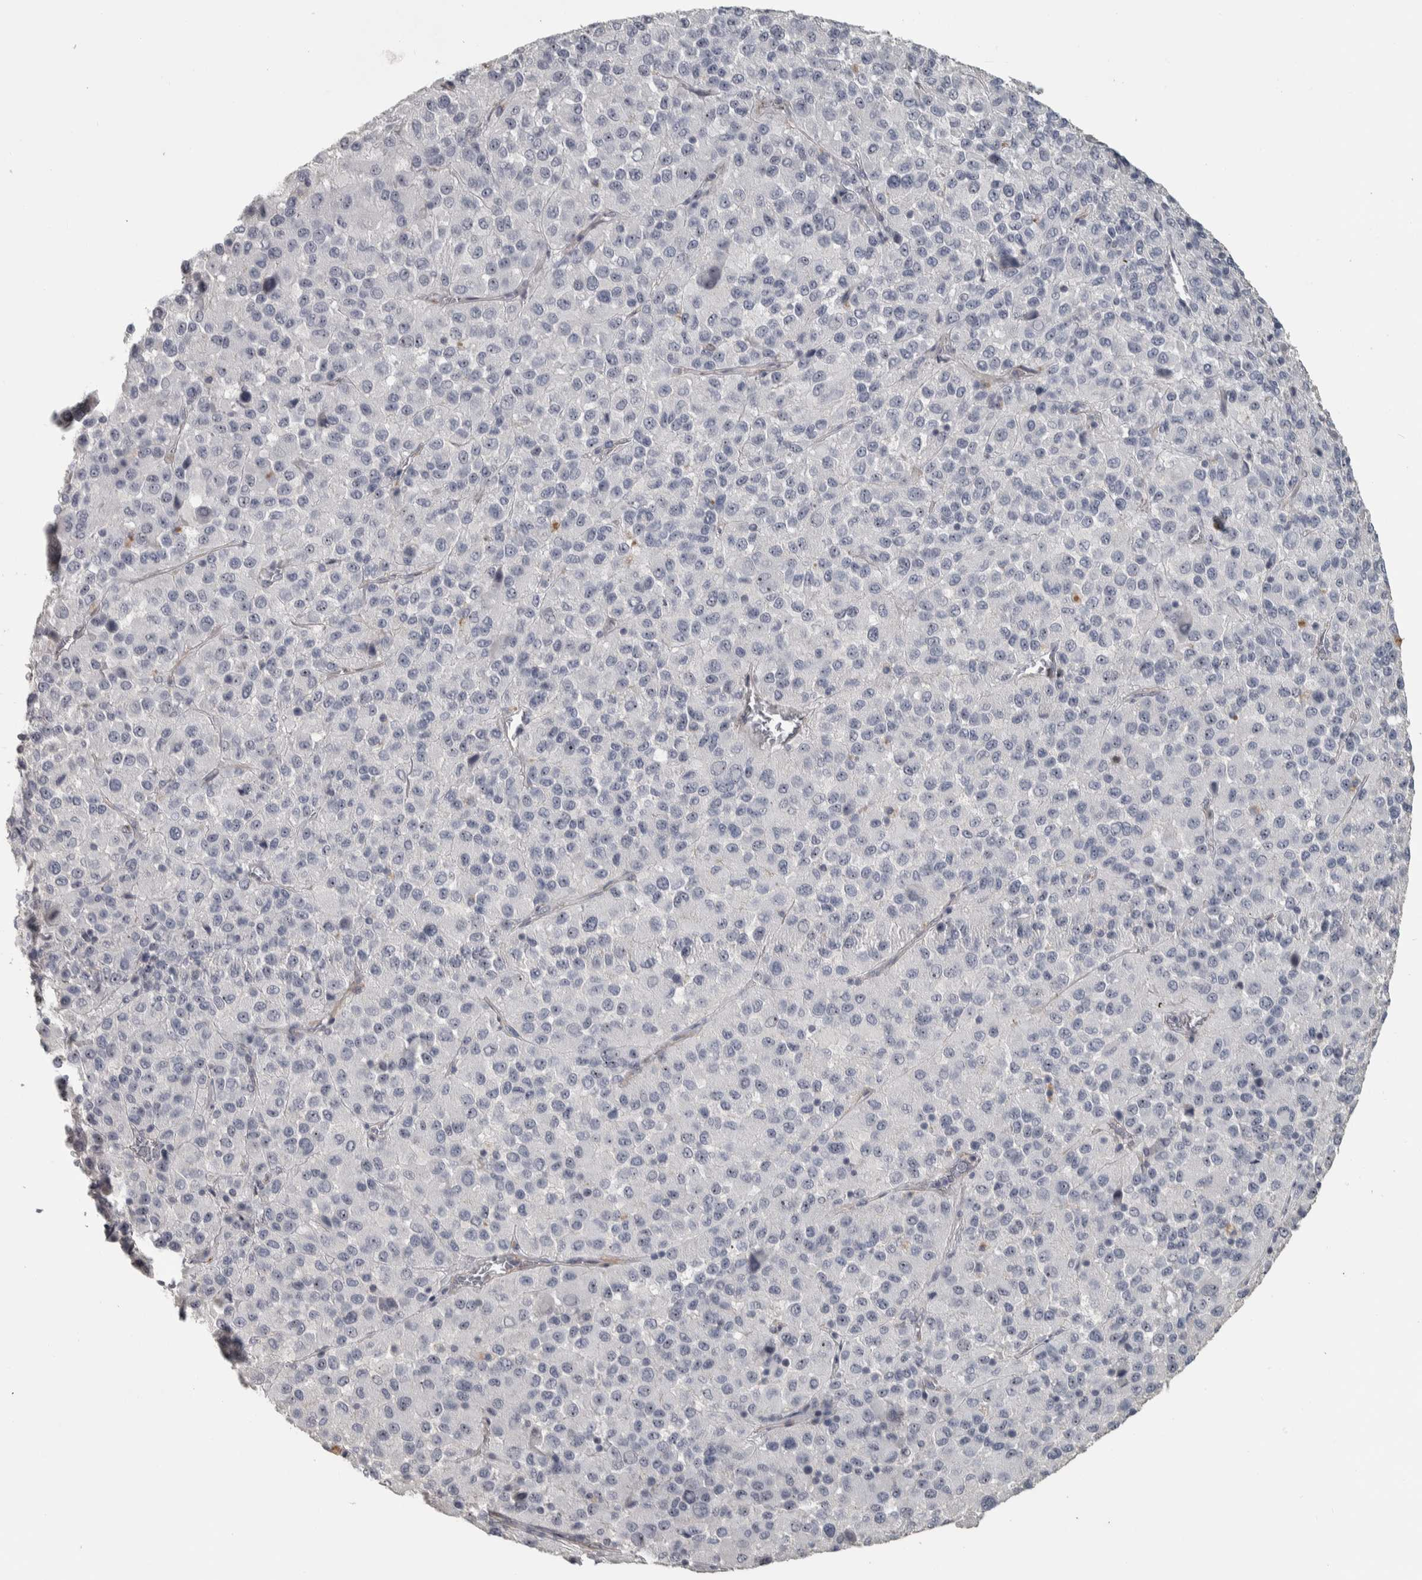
{"staining": {"intensity": "negative", "quantity": "none", "location": "none"}, "tissue": "melanoma", "cell_type": "Tumor cells", "image_type": "cancer", "snomed": [{"axis": "morphology", "description": "Malignant melanoma, Metastatic site"}, {"axis": "topography", "description": "Lung"}], "caption": "Immunohistochemical staining of human malignant melanoma (metastatic site) exhibits no significant positivity in tumor cells. (Brightfield microscopy of DAB (3,3'-diaminobenzidine) immunohistochemistry (IHC) at high magnification).", "gene": "DCAF10", "patient": {"sex": "male", "age": 64}}